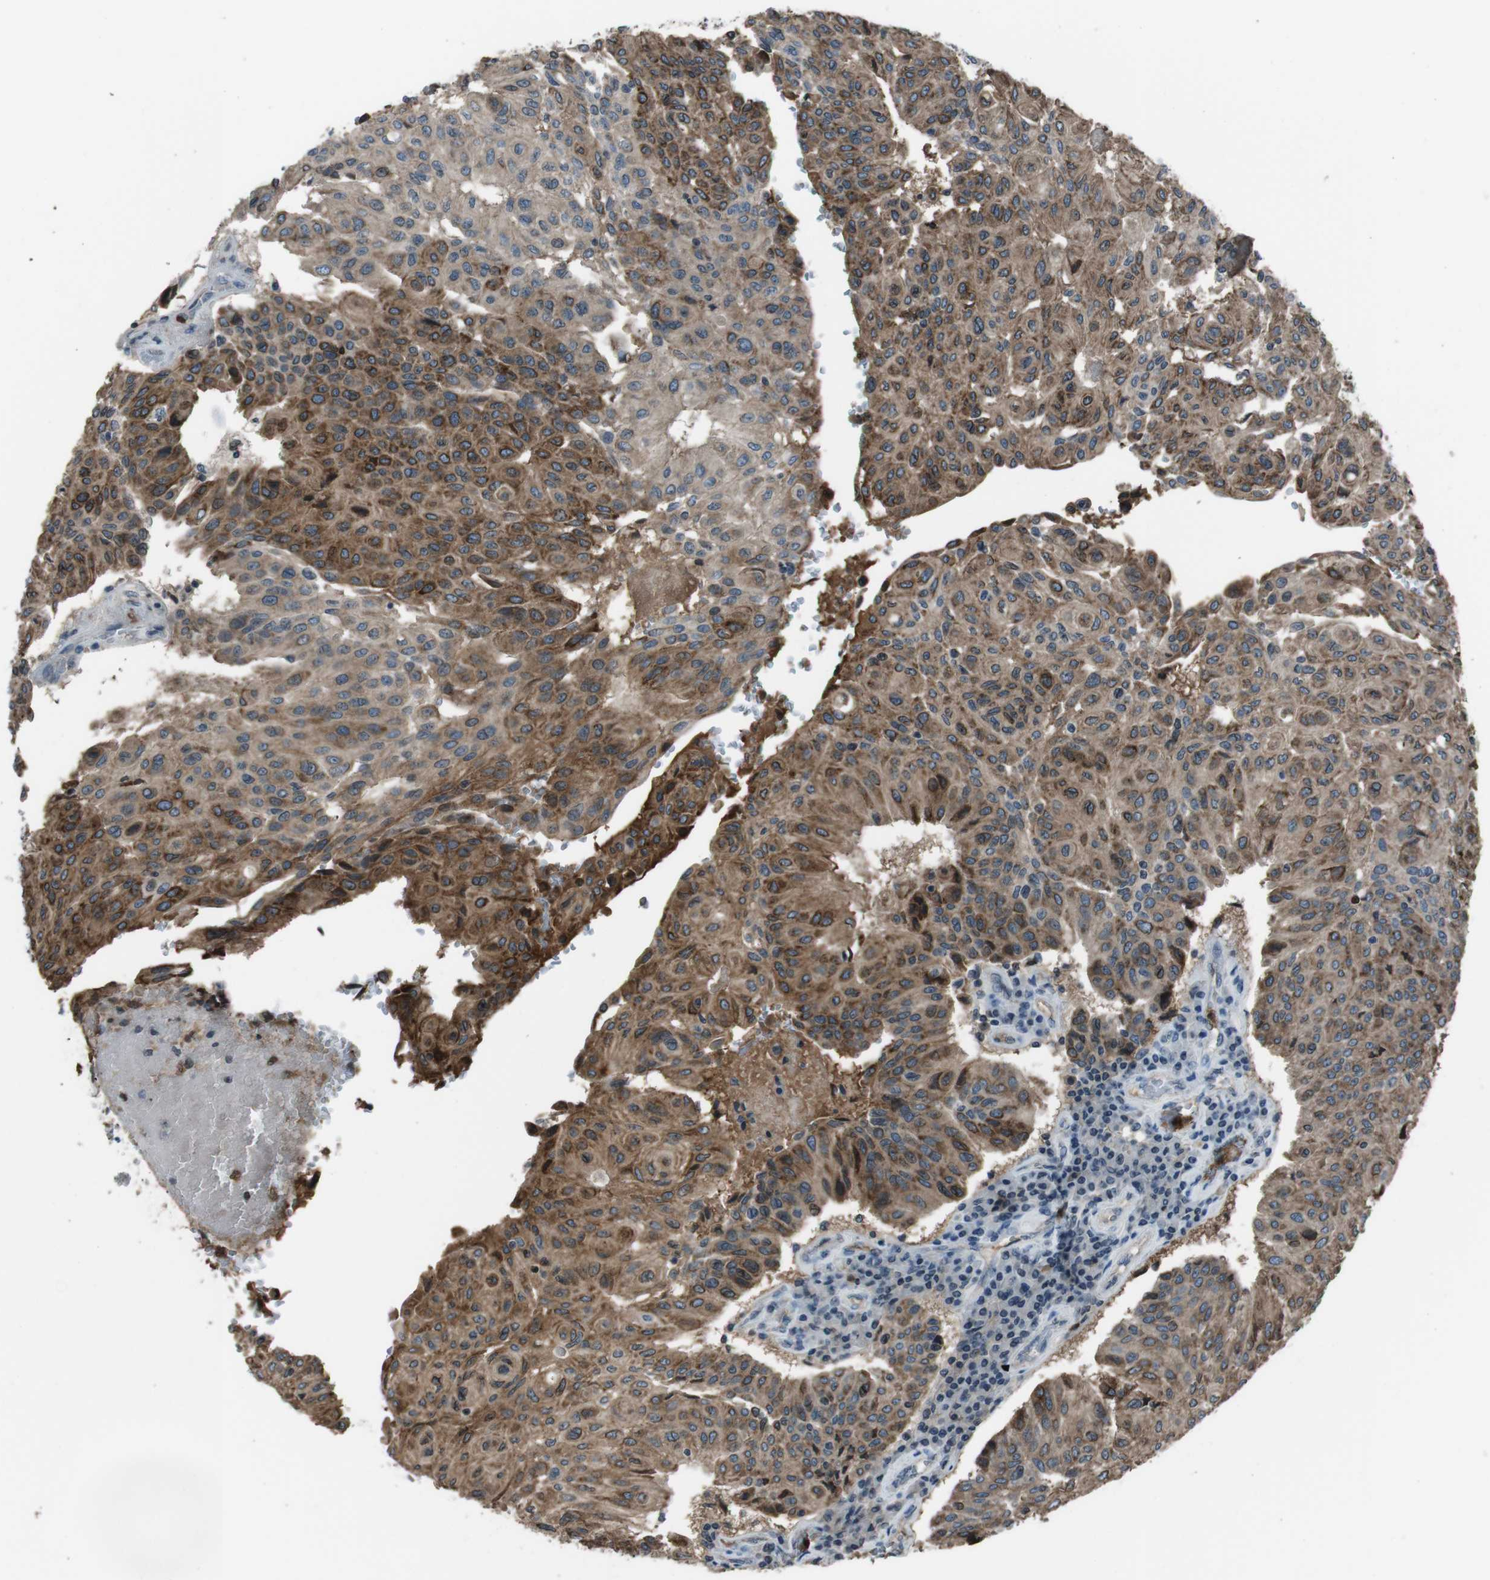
{"staining": {"intensity": "moderate", "quantity": ">75%", "location": "cytoplasmic/membranous"}, "tissue": "urothelial cancer", "cell_type": "Tumor cells", "image_type": "cancer", "snomed": [{"axis": "morphology", "description": "Urothelial carcinoma, High grade"}, {"axis": "topography", "description": "Urinary bladder"}], "caption": "This micrograph shows urothelial cancer stained with immunohistochemistry to label a protein in brown. The cytoplasmic/membranous of tumor cells show moderate positivity for the protein. Nuclei are counter-stained blue.", "gene": "UGT1A6", "patient": {"sex": "male", "age": 66}}